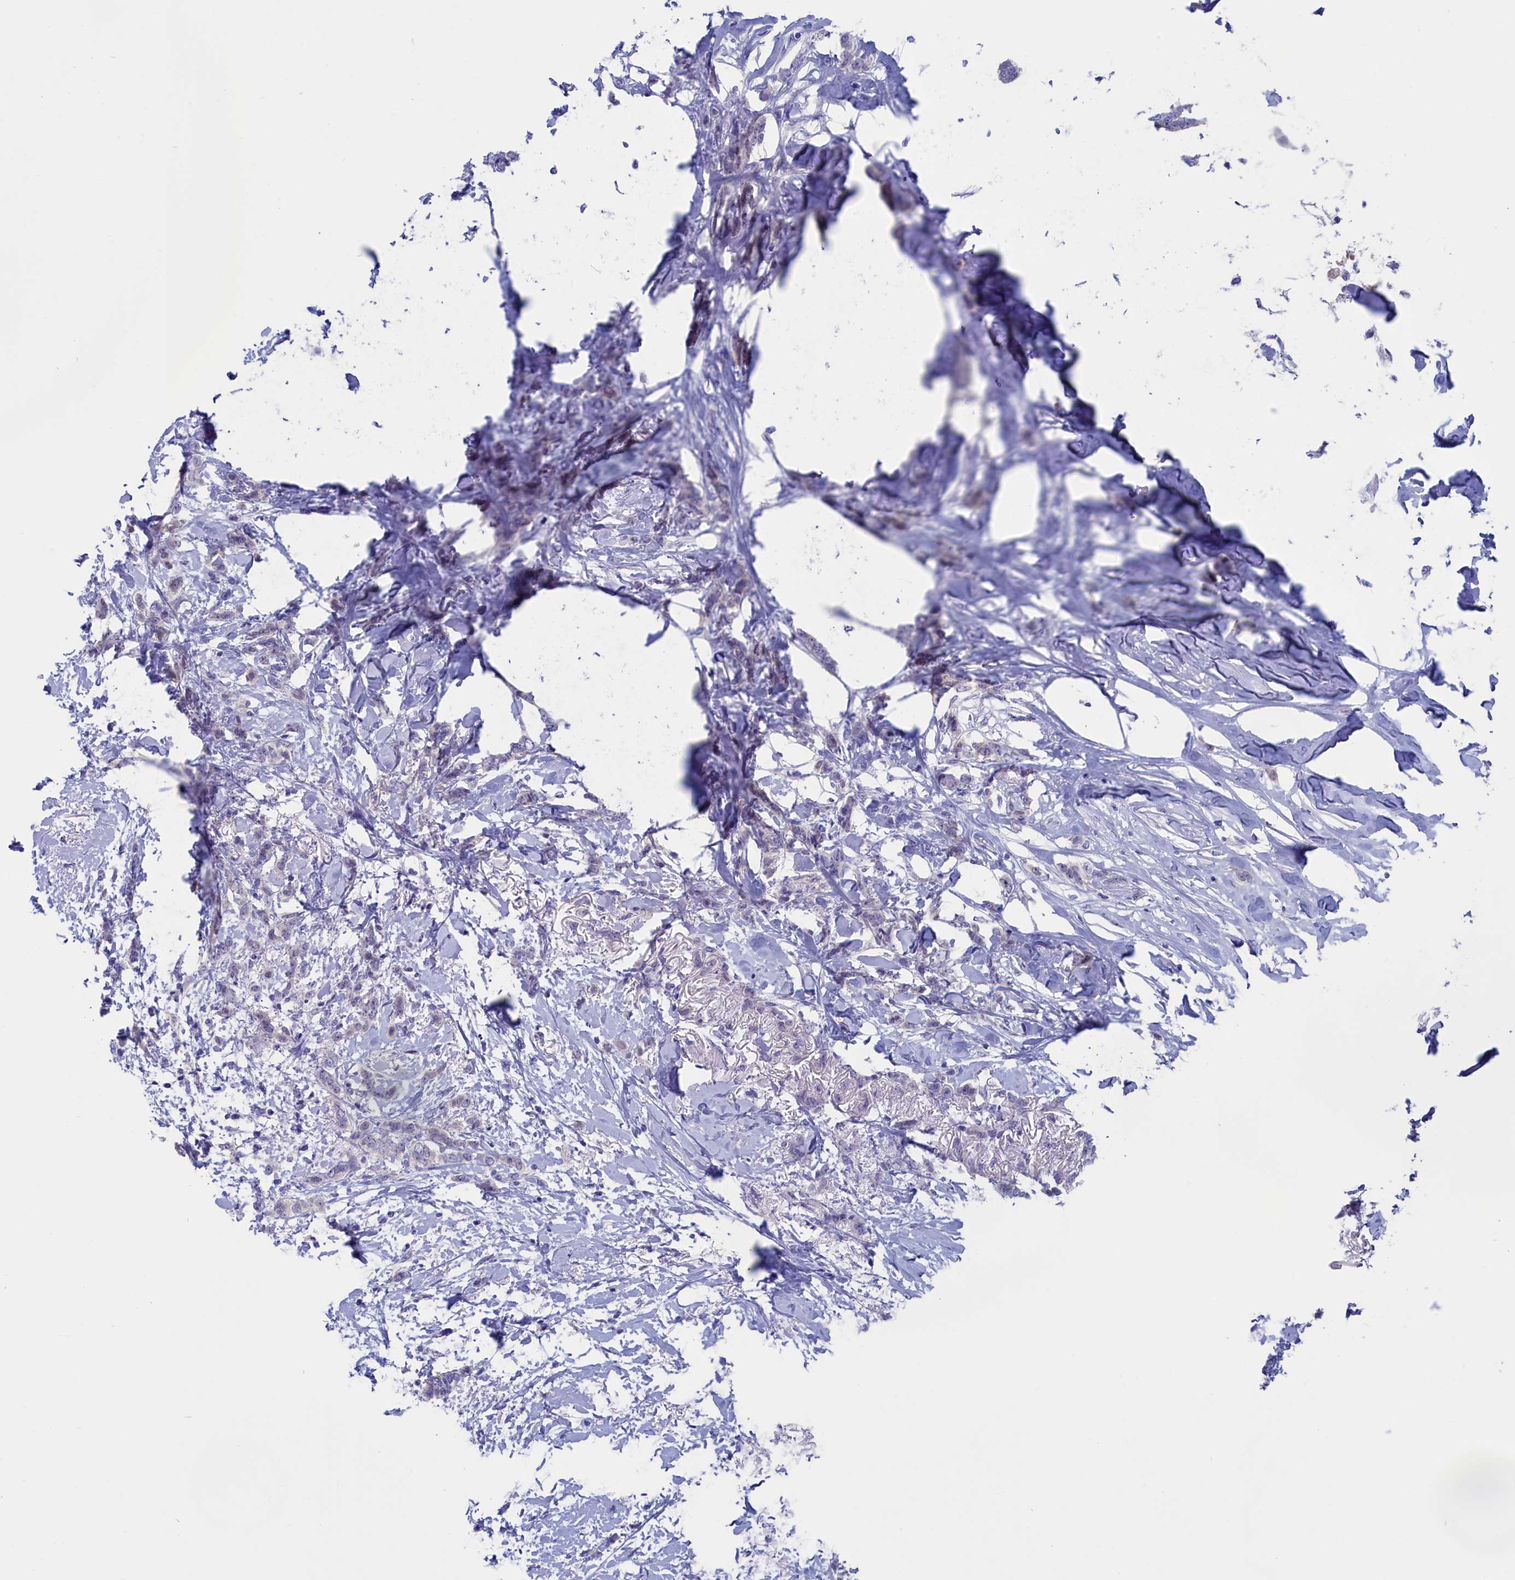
{"staining": {"intensity": "negative", "quantity": "none", "location": "none"}, "tissue": "breast cancer", "cell_type": "Tumor cells", "image_type": "cancer", "snomed": [{"axis": "morphology", "description": "Duct carcinoma"}, {"axis": "topography", "description": "Breast"}], "caption": "This is an immunohistochemistry (IHC) micrograph of human breast invasive ductal carcinoma. There is no expression in tumor cells.", "gene": "VPS35L", "patient": {"sex": "female", "age": 72}}